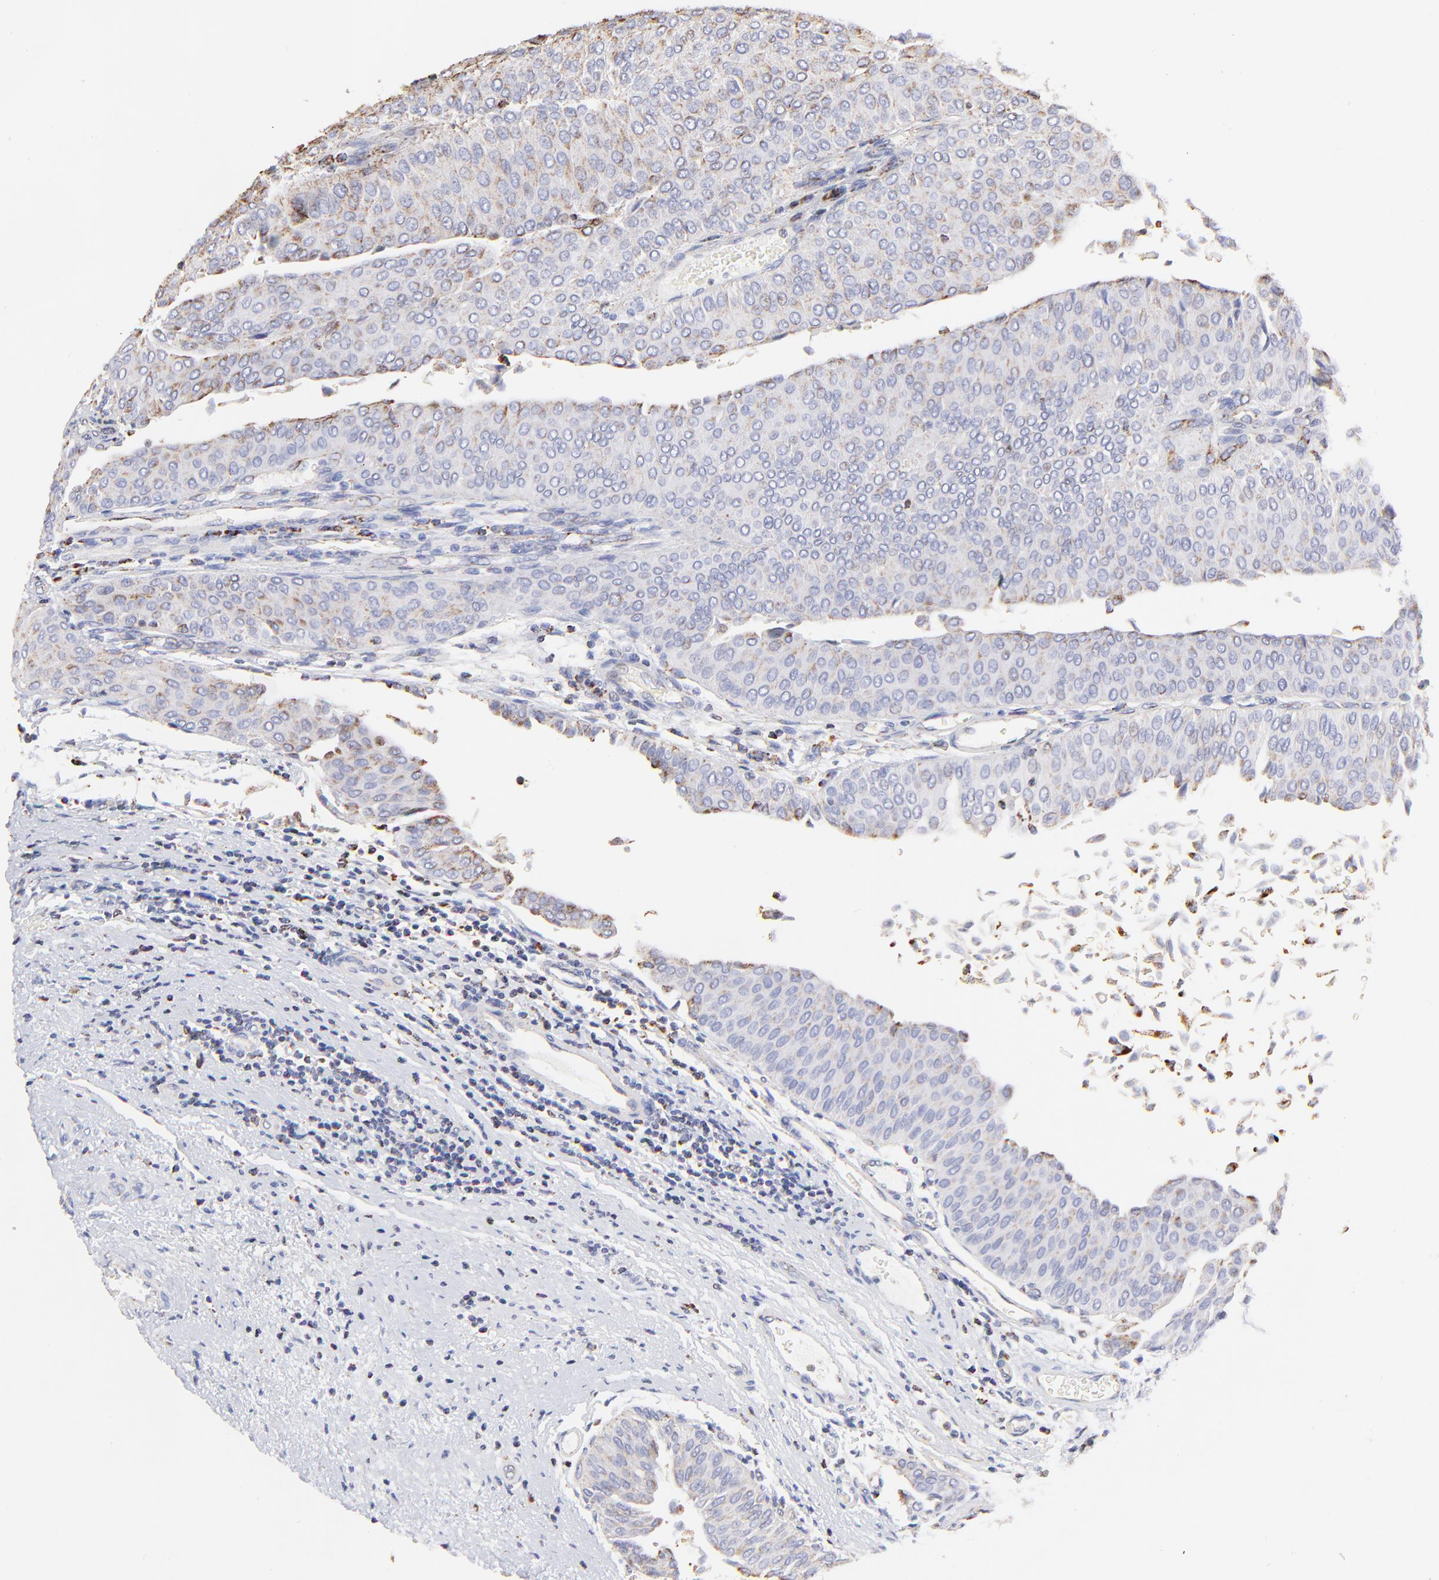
{"staining": {"intensity": "weak", "quantity": "25%-75%", "location": "cytoplasmic/membranous"}, "tissue": "urothelial cancer", "cell_type": "Tumor cells", "image_type": "cancer", "snomed": [{"axis": "morphology", "description": "Urothelial carcinoma, Low grade"}, {"axis": "topography", "description": "Urinary bladder"}], "caption": "The micrograph demonstrates staining of urothelial carcinoma (low-grade), revealing weak cytoplasmic/membranous protein staining (brown color) within tumor cells.", "gene": "COX4I1", "patient": {"sex": "male", "age": 64}}